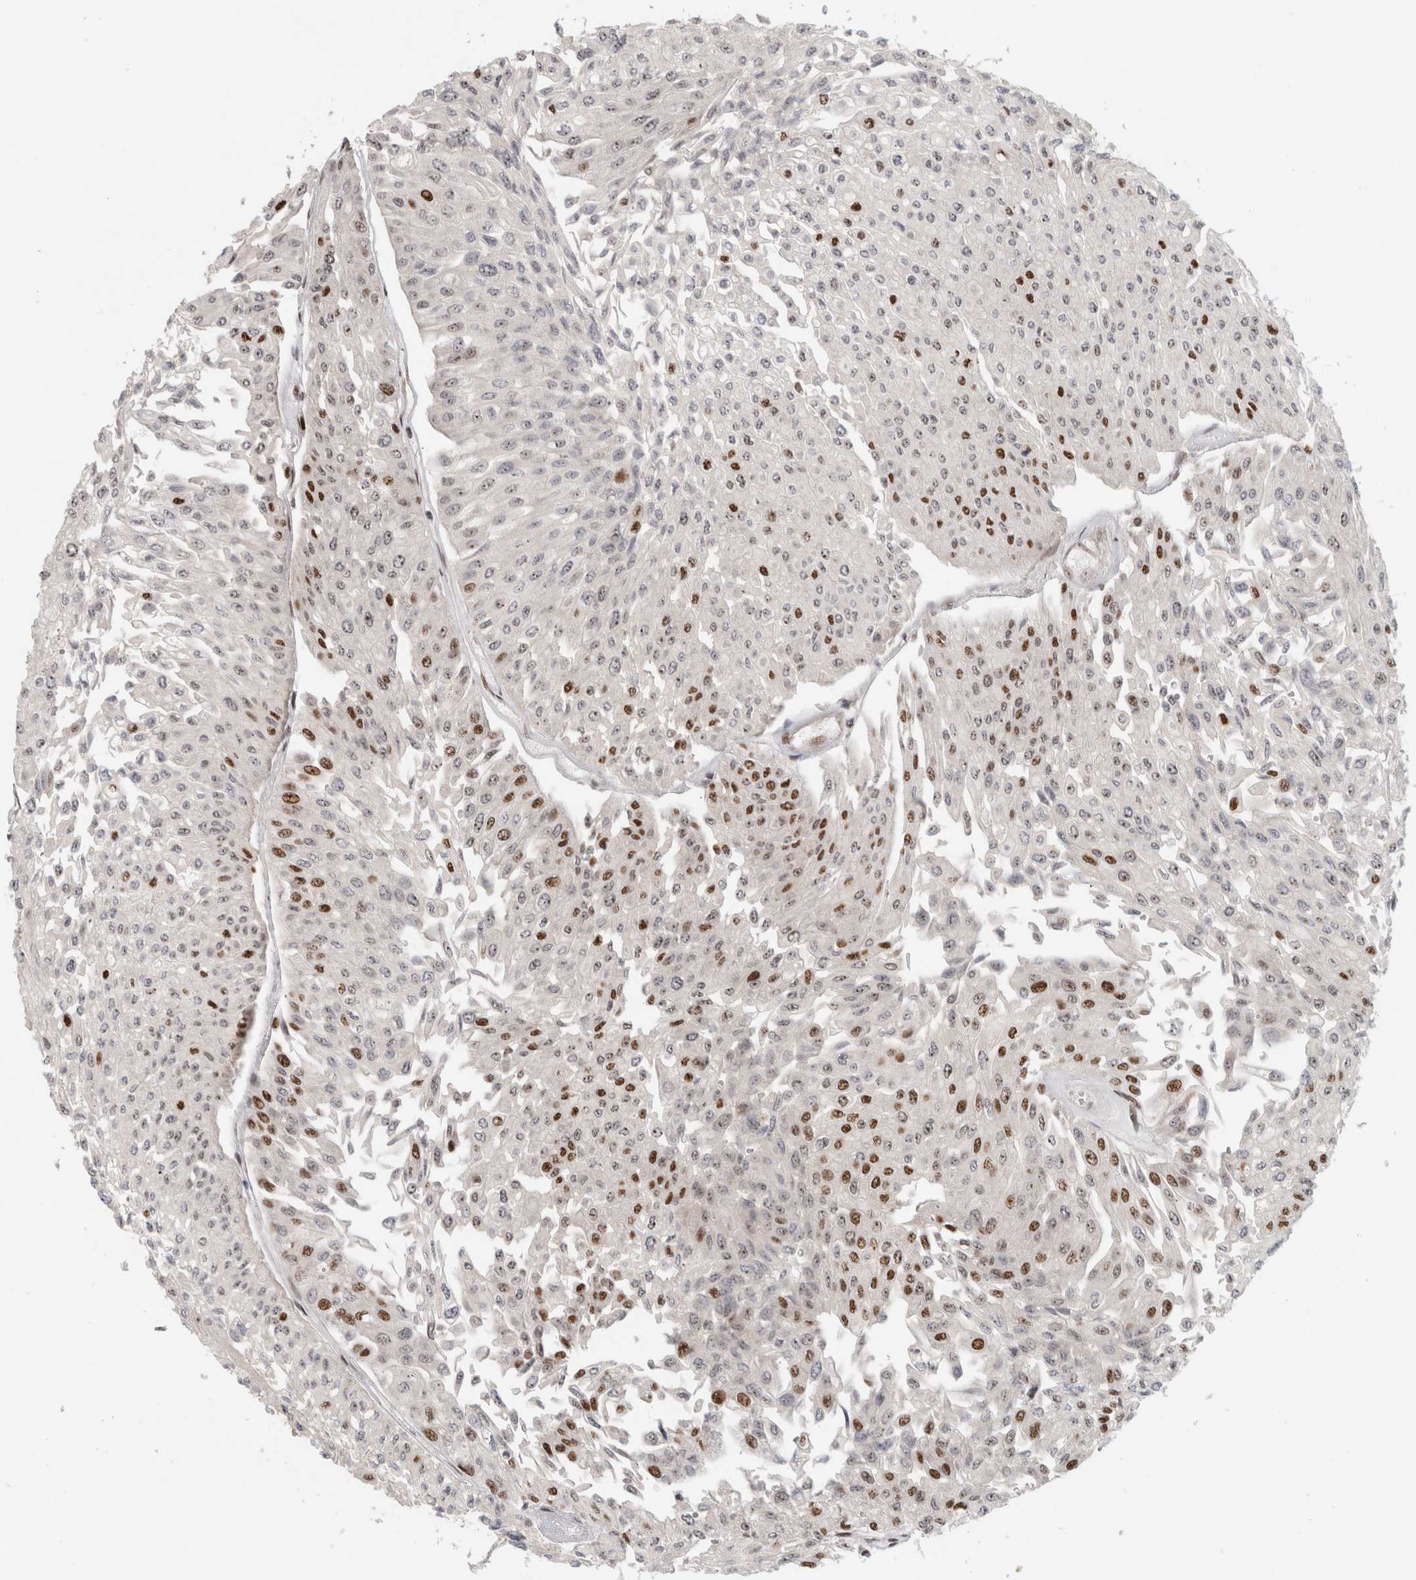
{"staining": {"intensity": "strong", "quantity": "<25%", "location": "nuclear"}, "tissue": "urothelial cancer", "cell_type": "Tumor cells", "image_type": "cancer", "snomed": [{"axis": "morphology", "description": "Urothelial carcinoma, Low grade"}, {"axis": "topography", "description": "Urinary bladder"}], "caption": "Immunohistochemical staining of urothelial cancer demonstrates strong nuclear protein positivity in about <25% of tumor cells. (DAB (3,3'-diaminobenzidine) IHC, brown staining for protein, blue staining for nuclei).", "gene": "EBNA1BP2", "patient": {"sex": "male", "age": 67}}